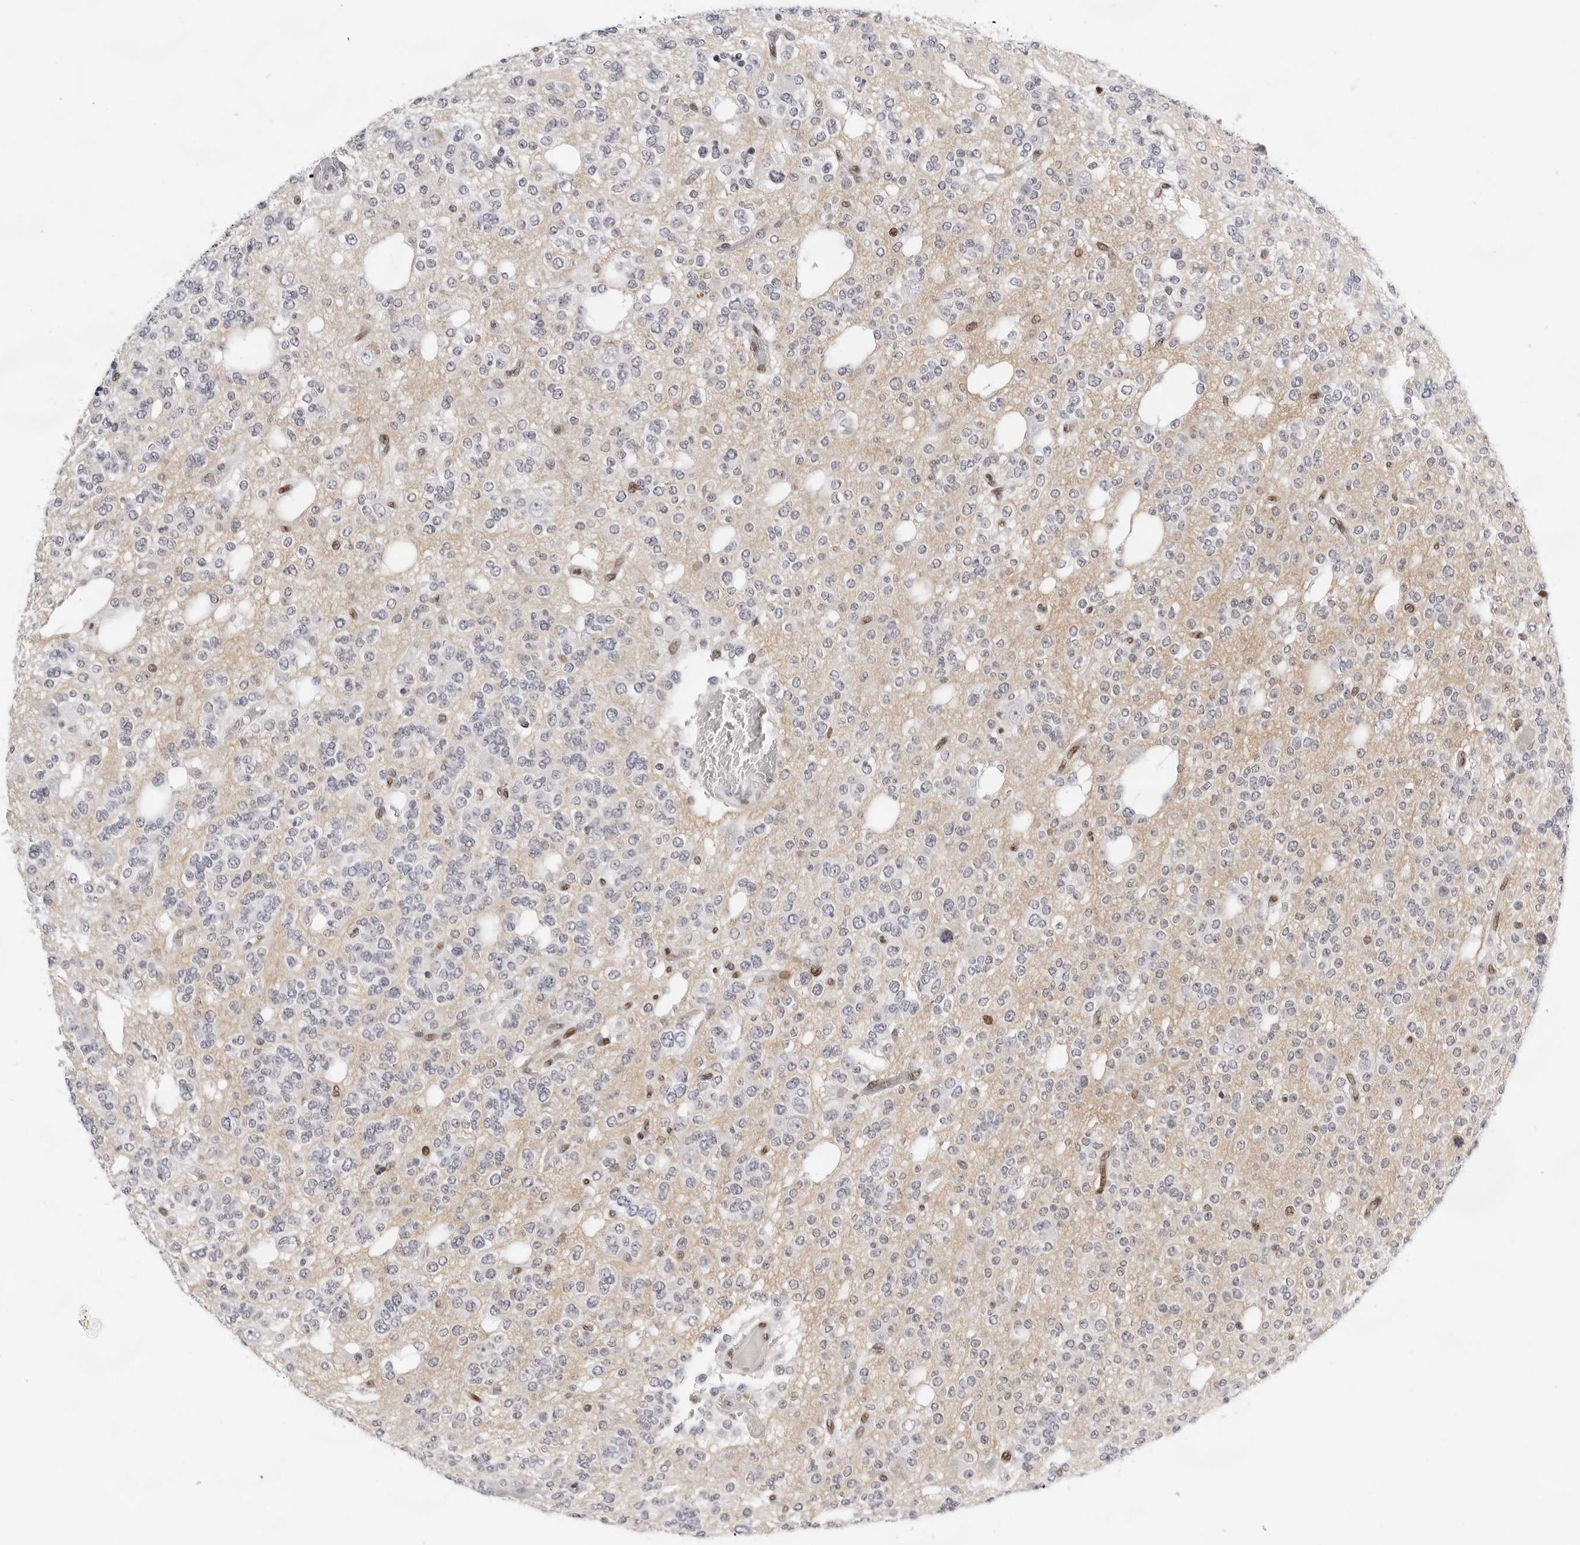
{"staining": {"intensity": "negative", "quantity": "none", "location": "none"}, "tissue": "glioma", "cell_type": "Tumor cells", "image_type": "cancer", "snomed": [{"axis": "morphology", "description": "Glioma, malignant, Low grade"}, {"axis": "topography", "description": "Brain"}], "caption": "Tumor cells show no significant staining in glioma.", "gene": "OGG1", "patient": {"sex": "male", "age": 38}}